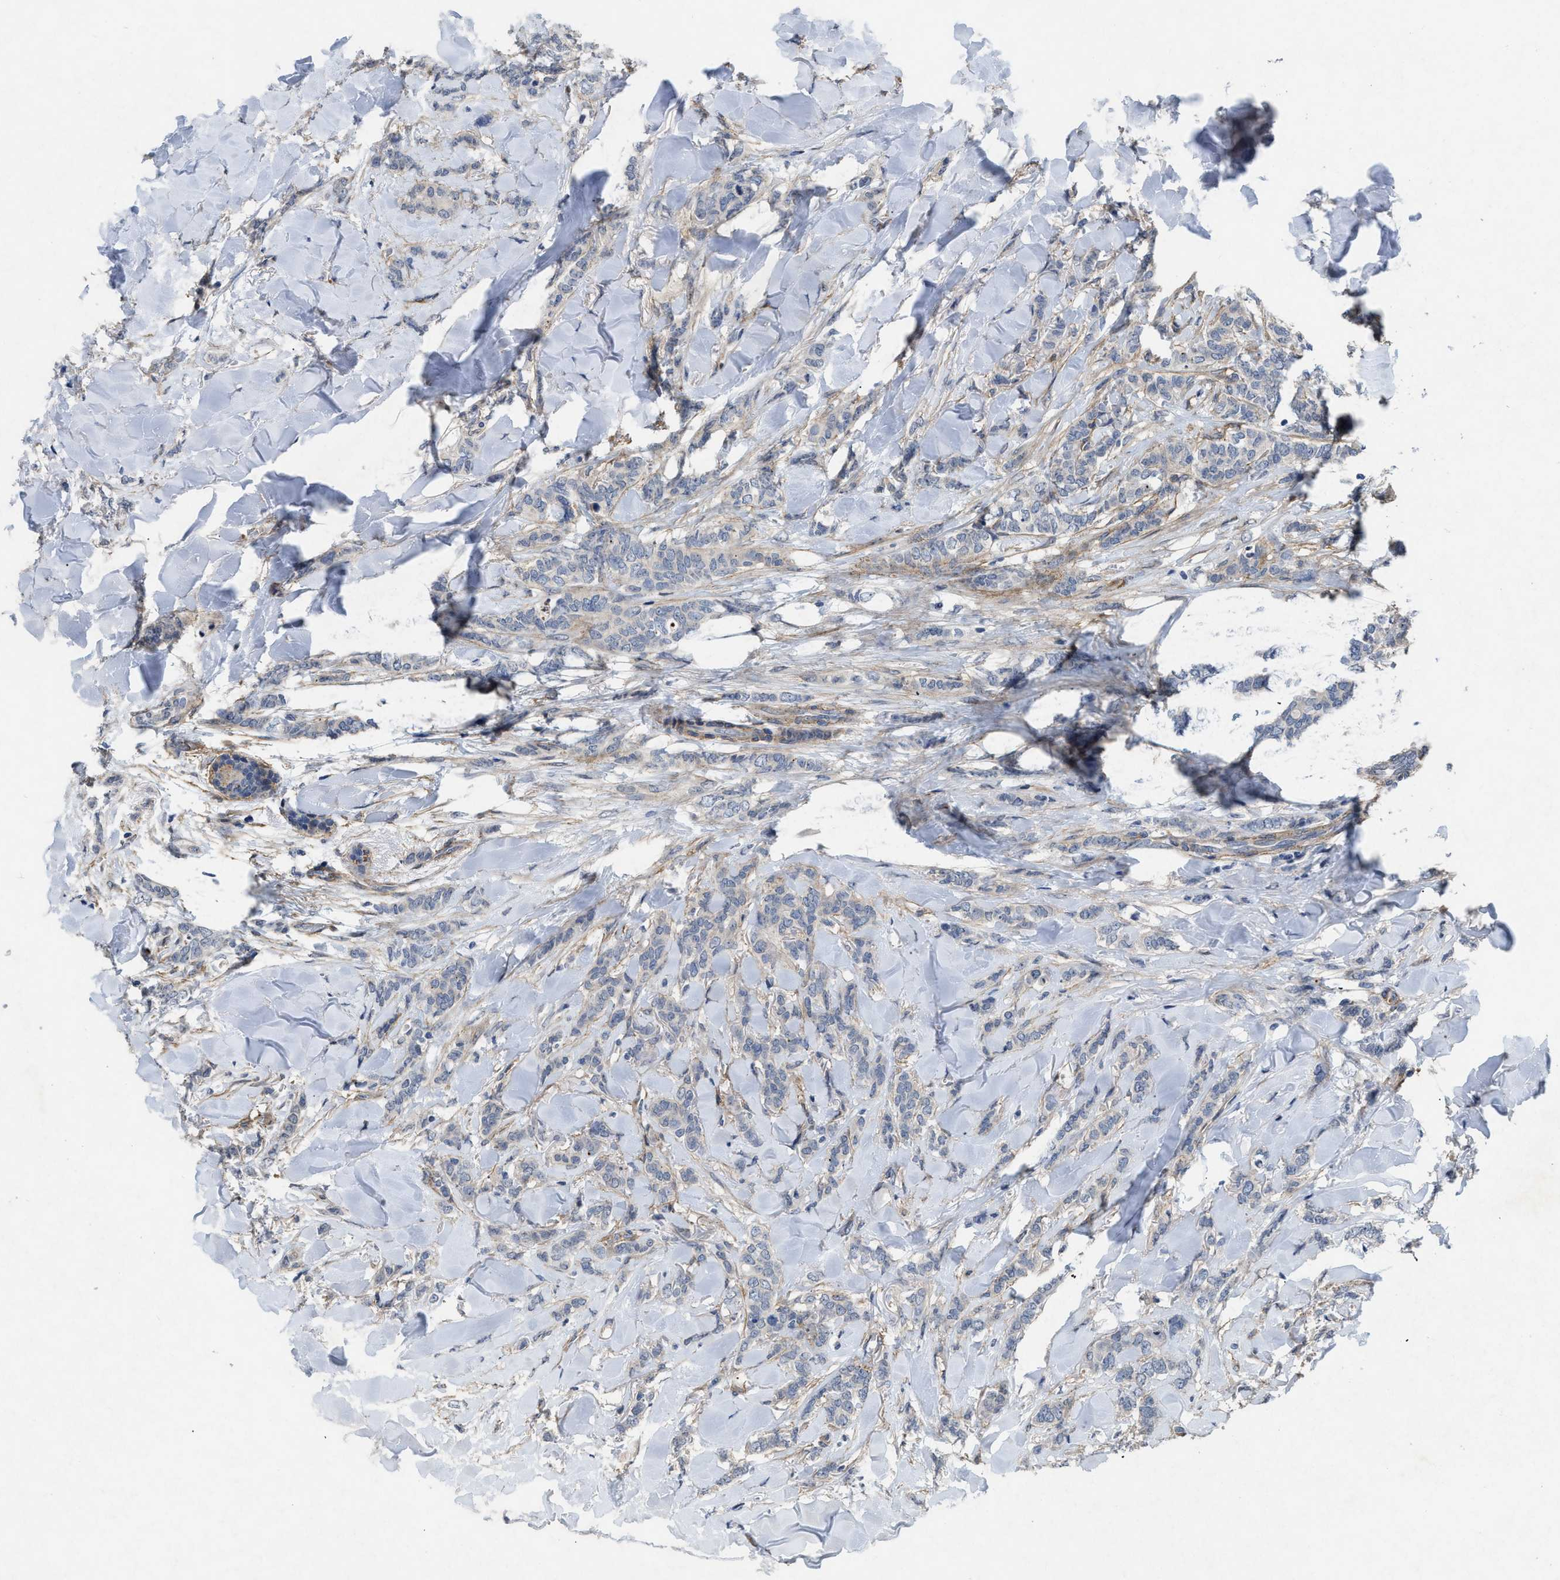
{"staining": {"intensity": "negative", "quantity": "none", "location": "none"}, "tissue": "breast cancer", "cell_type": "Tumor cells", "image_type": "cancer", "snomed": [{"axis": "morphology", "description": "Lobular carcinoma"}, {"axis": "topography", "description": "Skin"}, {"axis": "topography", "description": "Breast"}], "caption": "IHC micrograph of breast cancer stained for a protein (brown), which displays no staining in tumor cells. Nuclei are stained in blue.", "gene": "PDGFRA", "patient": {"sex": "female", "age": 46}}